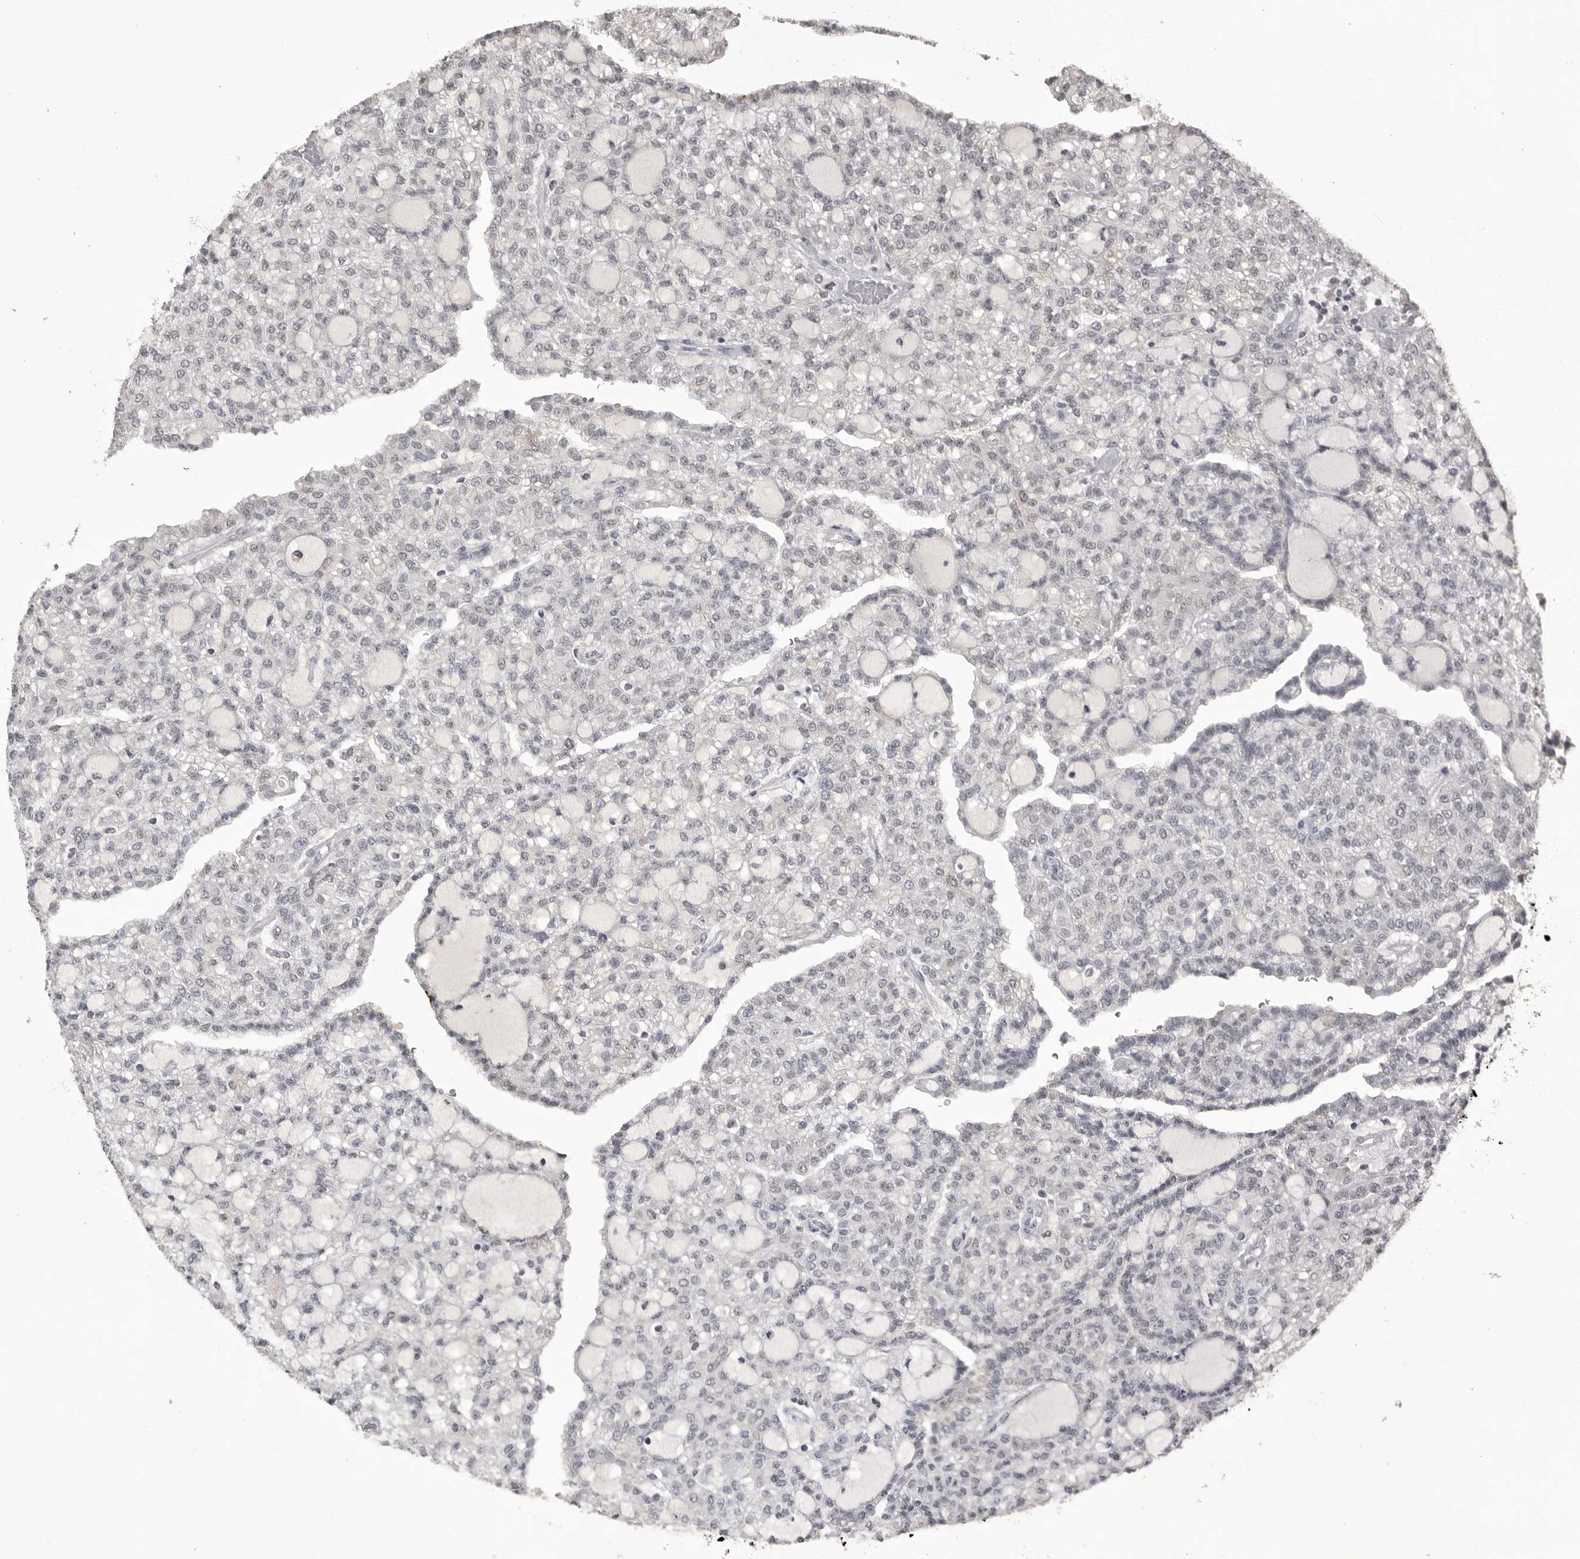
{"staining": {"intensity": "negative", "quantity": "none", "location": "none"}, "tissue": "renal cancer", "cell_type": "Tumor cells", "image_type": "cancer", "snomed": [{"axis": "morphology", "description": "Adenocarcinoma, NOS"}, {"axis": "topography", "description": "Kidney"}], "caption": "Immunohistochemical staining of human renal cancer (adenocarcinoma) exhibits no significant positivity in tumor cells.", "gene": "RRM1", "patient": {"sex": "male", "age": 63}}